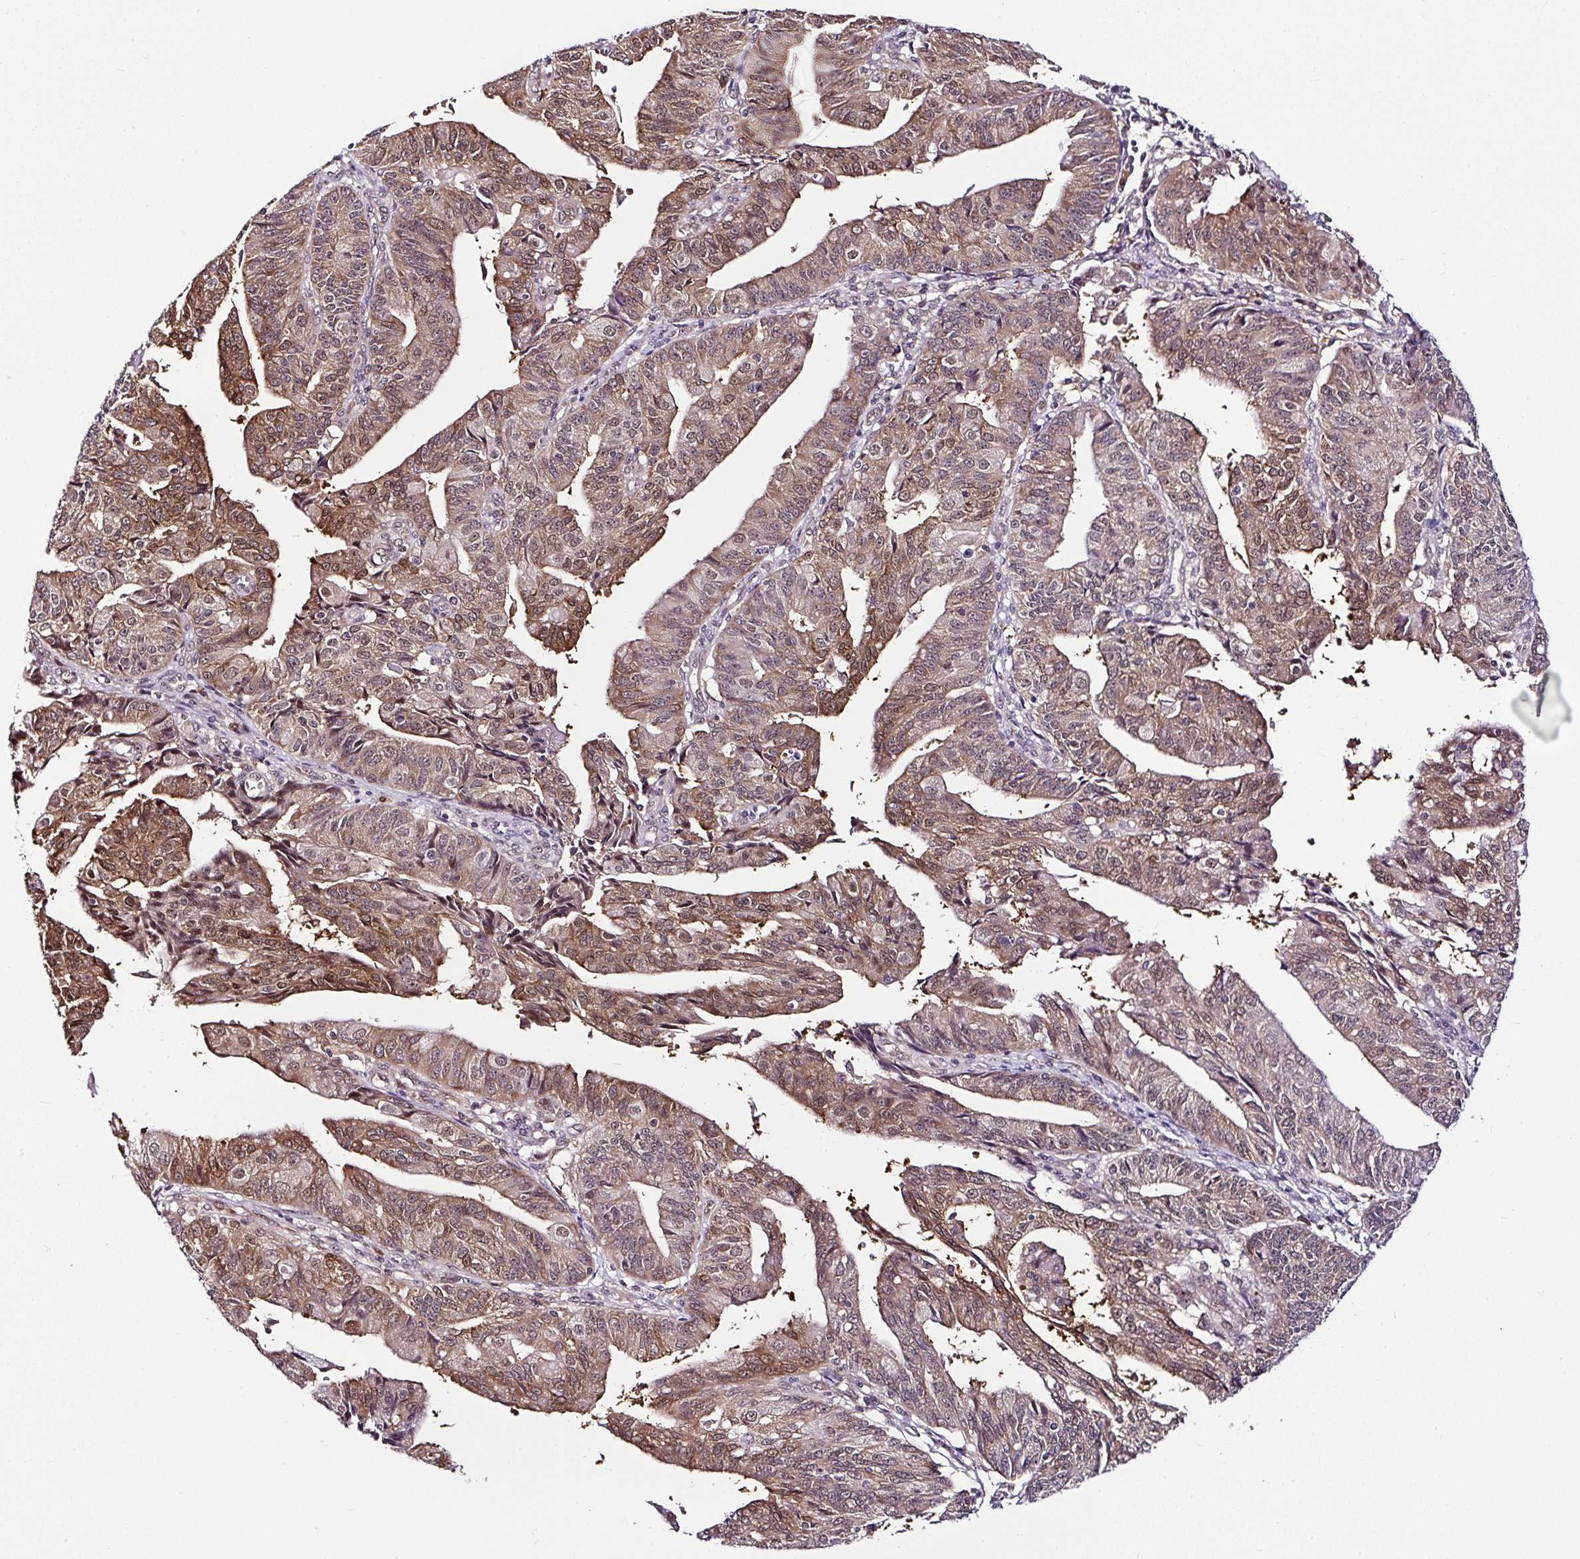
{"staining": {"intensity": "moderate", "quantity": "25%-75%", "location": "cytoplasmic/membranous,nuclear"}, "tissue": "endometrial cancer", "cell_type": "Tumor cells", "image_type": "cancer", "snomed": [{"axis": "morphology", "description": "Adenocarcinoma, NOS"}, {"axis": "topography", "description": "Endometrium"}], "caption": "DAB immunohistochemical staining of human endometrial cancer (adenocarcinoma) exhibits moderate cytoplasmic/membranous and nuclear protein positivity in about 25%-75% of tumor cells. Using DAB (brown) and hematoxylin (blue) stains, captured at high magnification using brightfield microscopy.", "gene": "PIN4", "patient": {"sex": "female", "age": 56}}